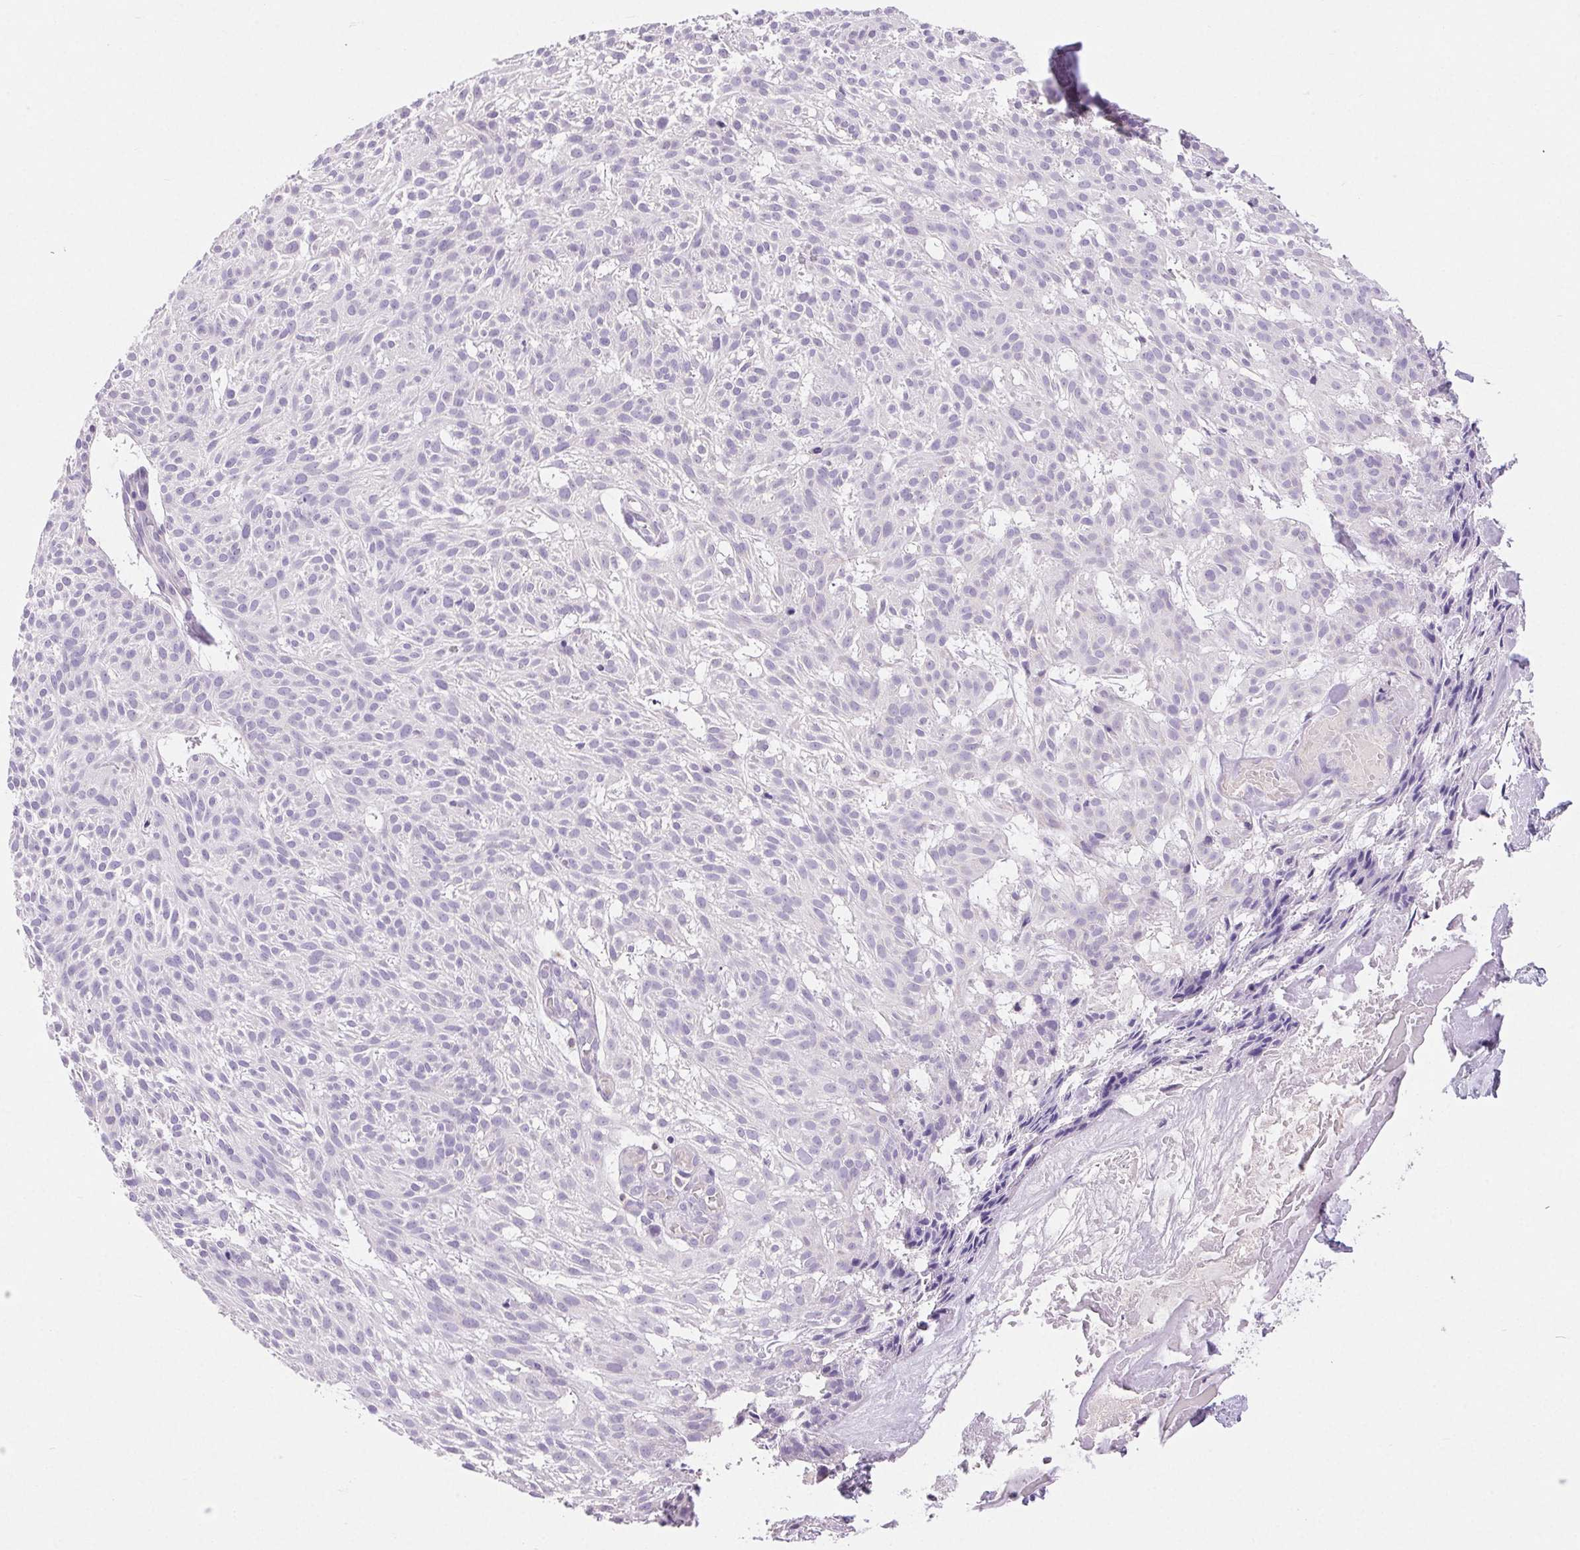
{"staining": {"intensity": "negative", "quantity": "none", "location": "none"}, "tissue": "skin cancer", "cell_type": "Tumor cells", "image_type": "cancer", "snomed": [{"axis": "morphology", "description": "Basal cell carcinoma"}, {"axis": "topography", "description": "Skin"}], "caption": "The image reveals no significant expression in tumor cells of skin cancer.", "gene": "ARHGAP11B", "patient": {"sex": "female", "age": 78}}